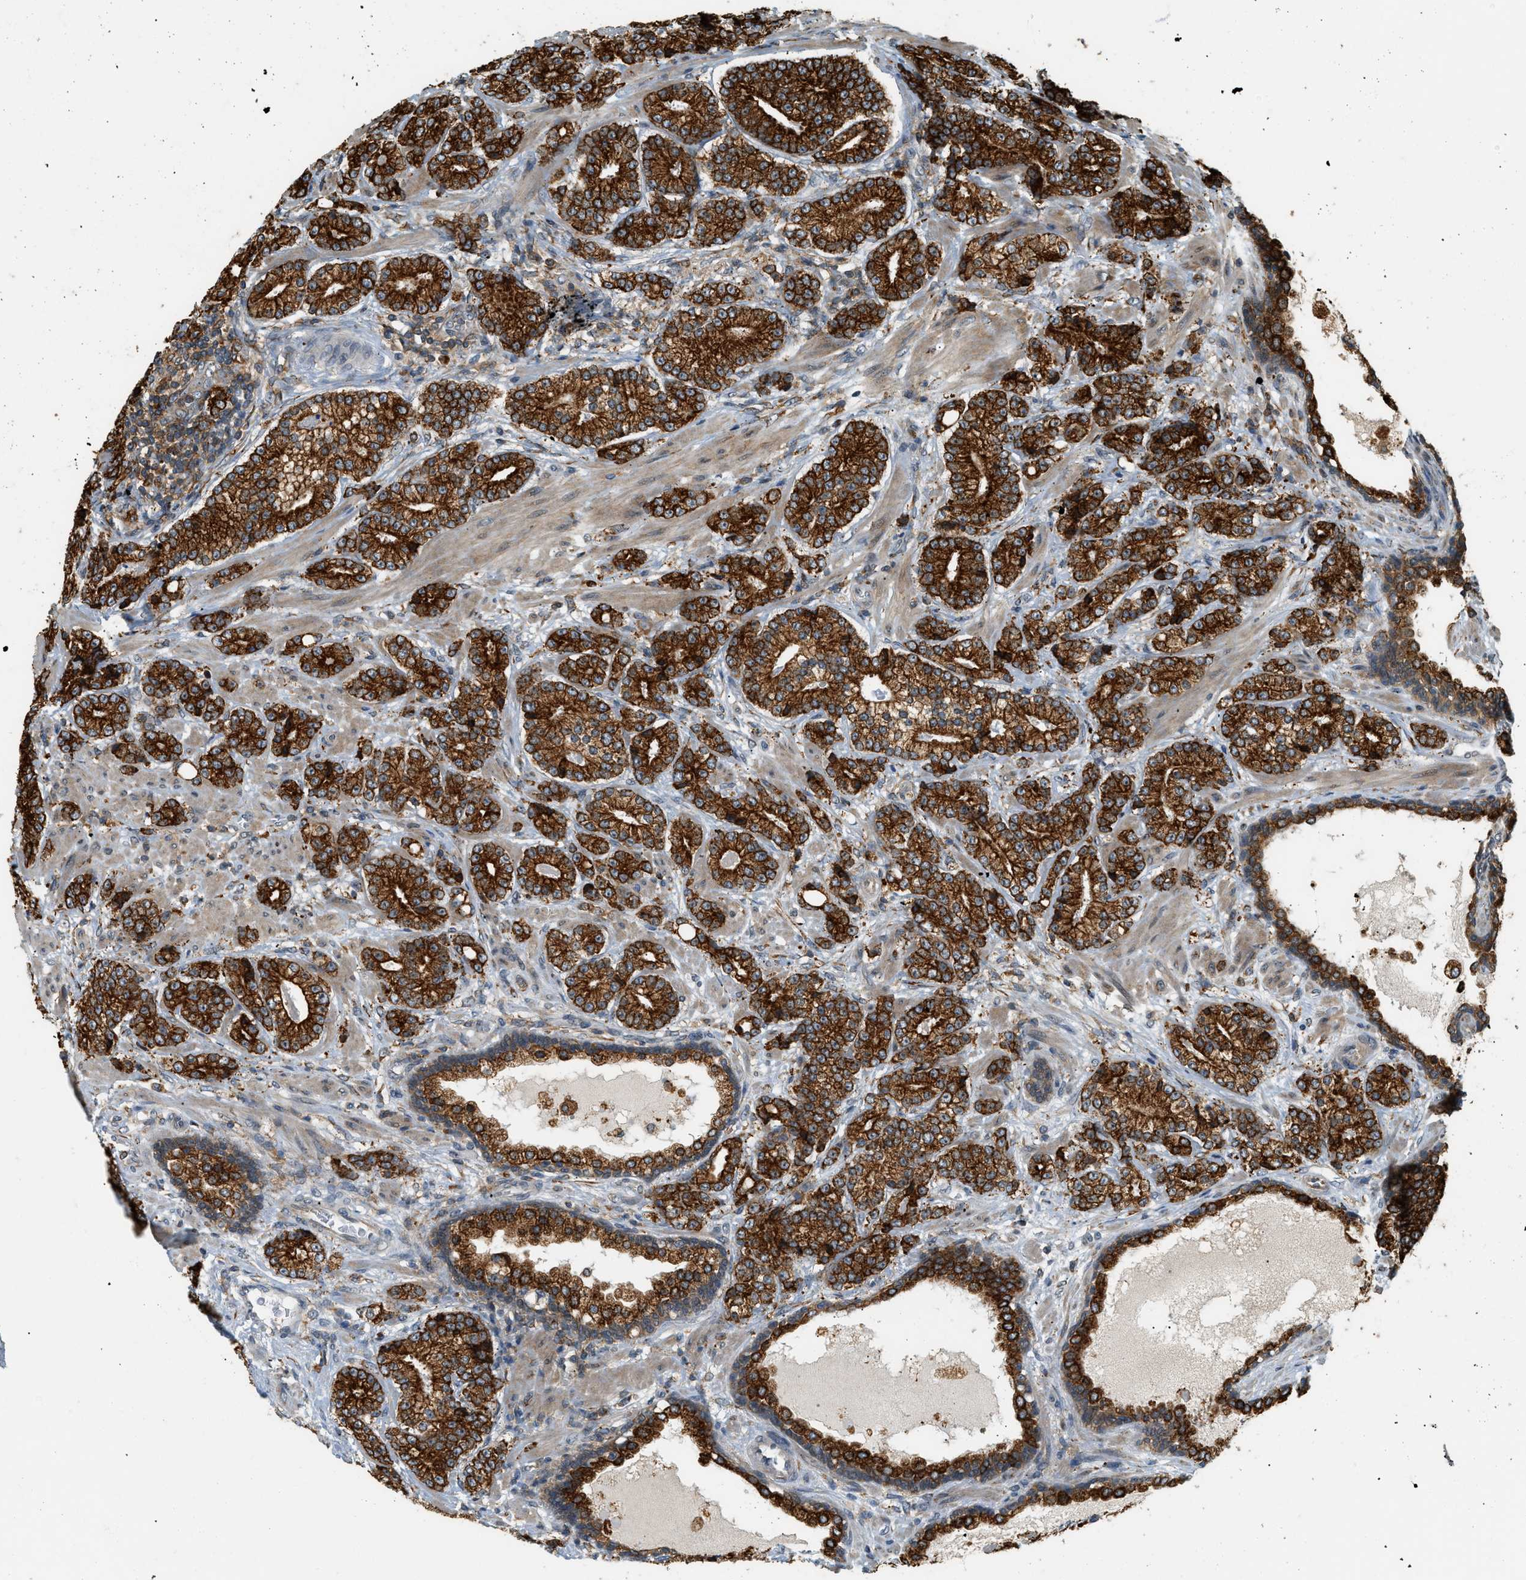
{"staining": {"intensity": "strong", "quantity": ">75%", "location": "cytoplasmic/membranous"}, "tissue": "prostate cancer", "cell_type": "Tumor cells", "image_type": "cancer", "snomed": [{"axis": "morphology", "description": "Adenocarcinoma, High grade"}, {"axis": "topography", "description": "Prostate"}], "caption": "Prostate cancer (adenocarcinoma (high-grade)) stained for a protein exhibits strong cytoplasmic/membranous positivity in tumor cells.", "gene": "SEMA4D", "patient": {"sex": "male", "age": 61}}